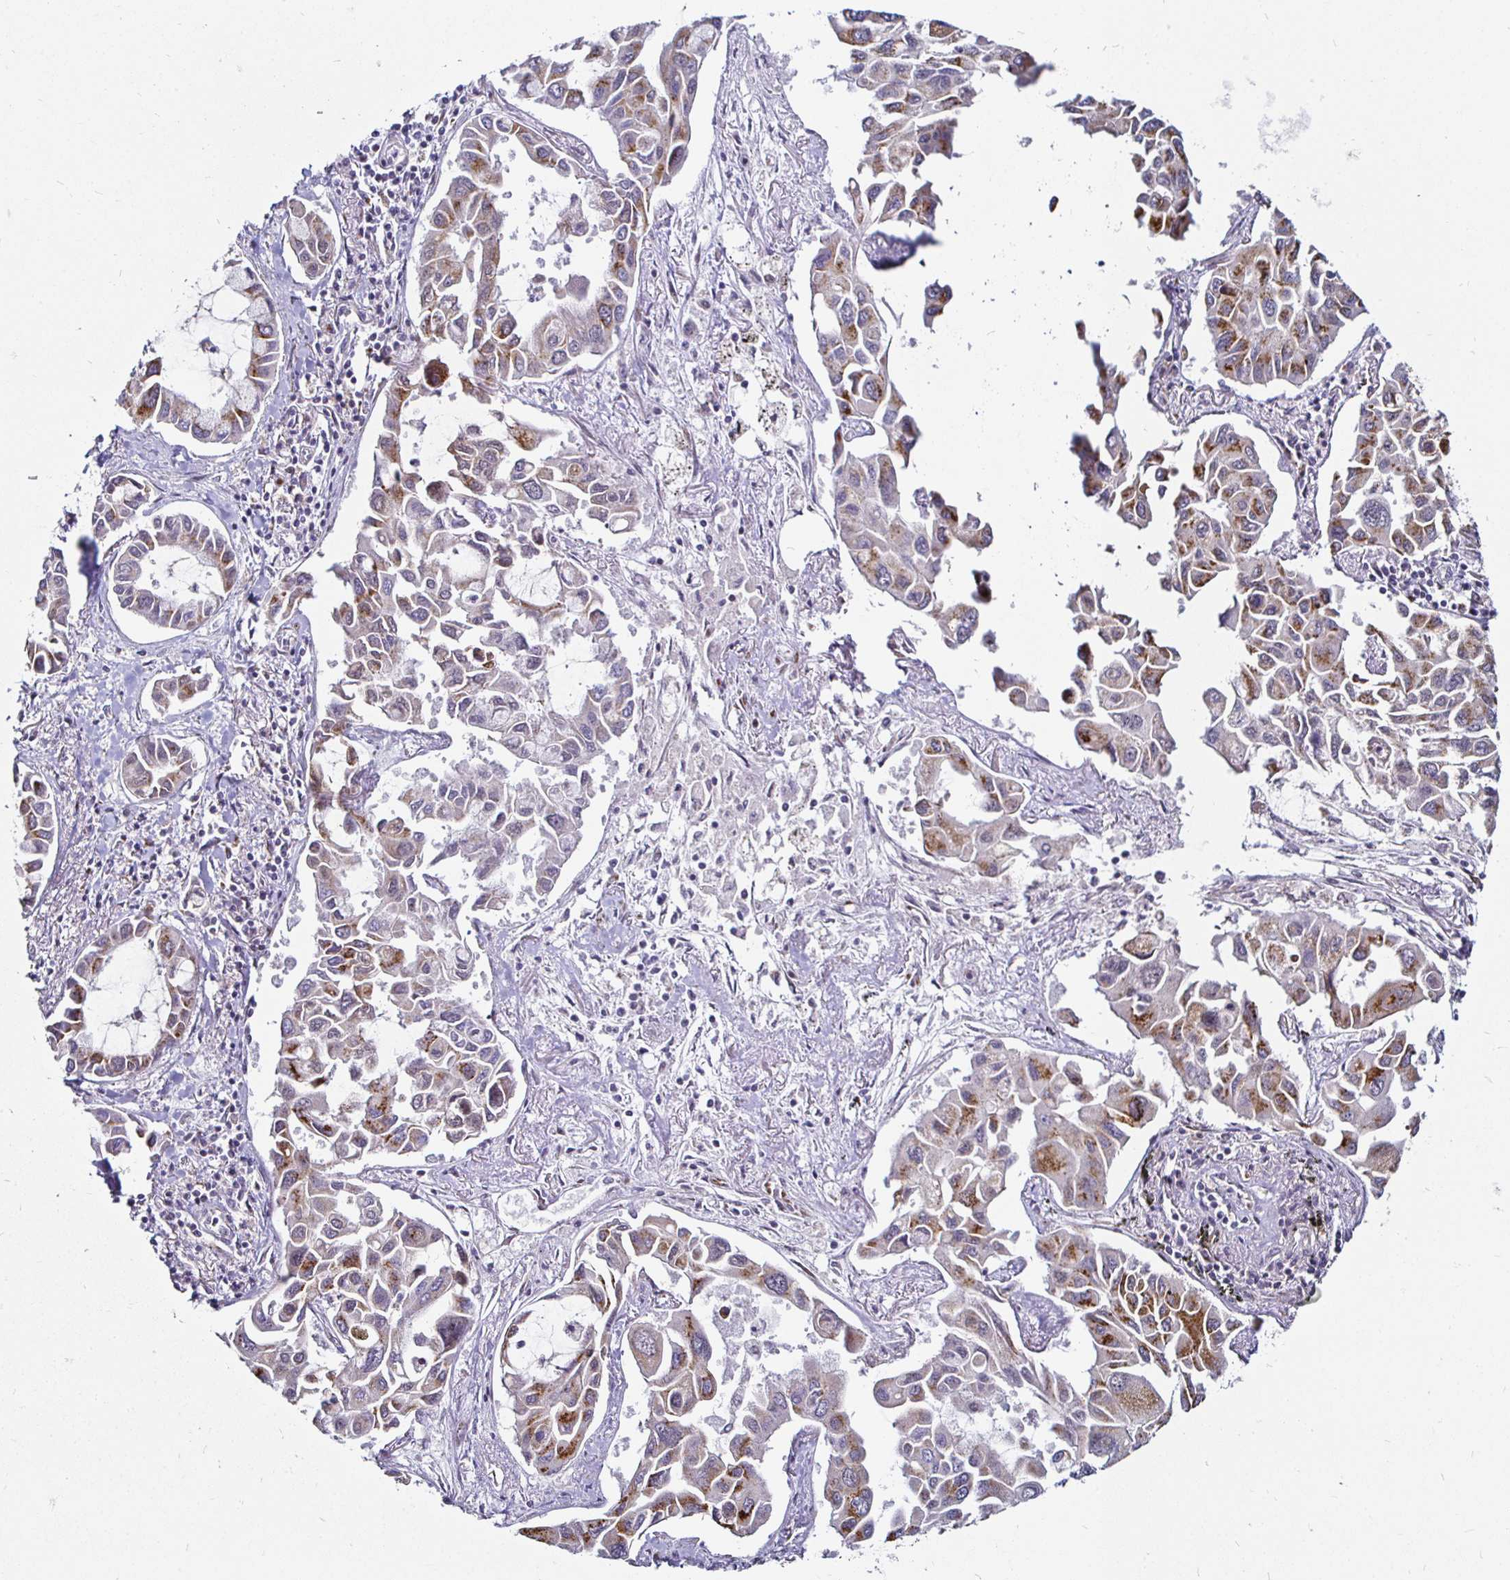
{"staining": {"intensity": "moderate", "quantity": "25%-75%", "location": "cytoplasmic/membranous"}, "tissue": "lung cancer", "cell_type": "Tumor cells", "image_type": "cancer", "snomed": [{"axis": "morphology", "description": "Adenocarcinoma, NOS"}, {"axis": "topography", "description": "Lung"}], "caption": "Immunohistochemistry micrograph of neoplastic tissue: lung cancer (adenocarcinoma) stained using immunohistochemistry exhibits medium levels of moderate protein expression localized specifically in the cytoplasmic/membranous of tumor cells, appearing as a cytoplasmic/membranous brown color.", "gene": "ATG3", "patient": {"sex": "male", "age": 64}}